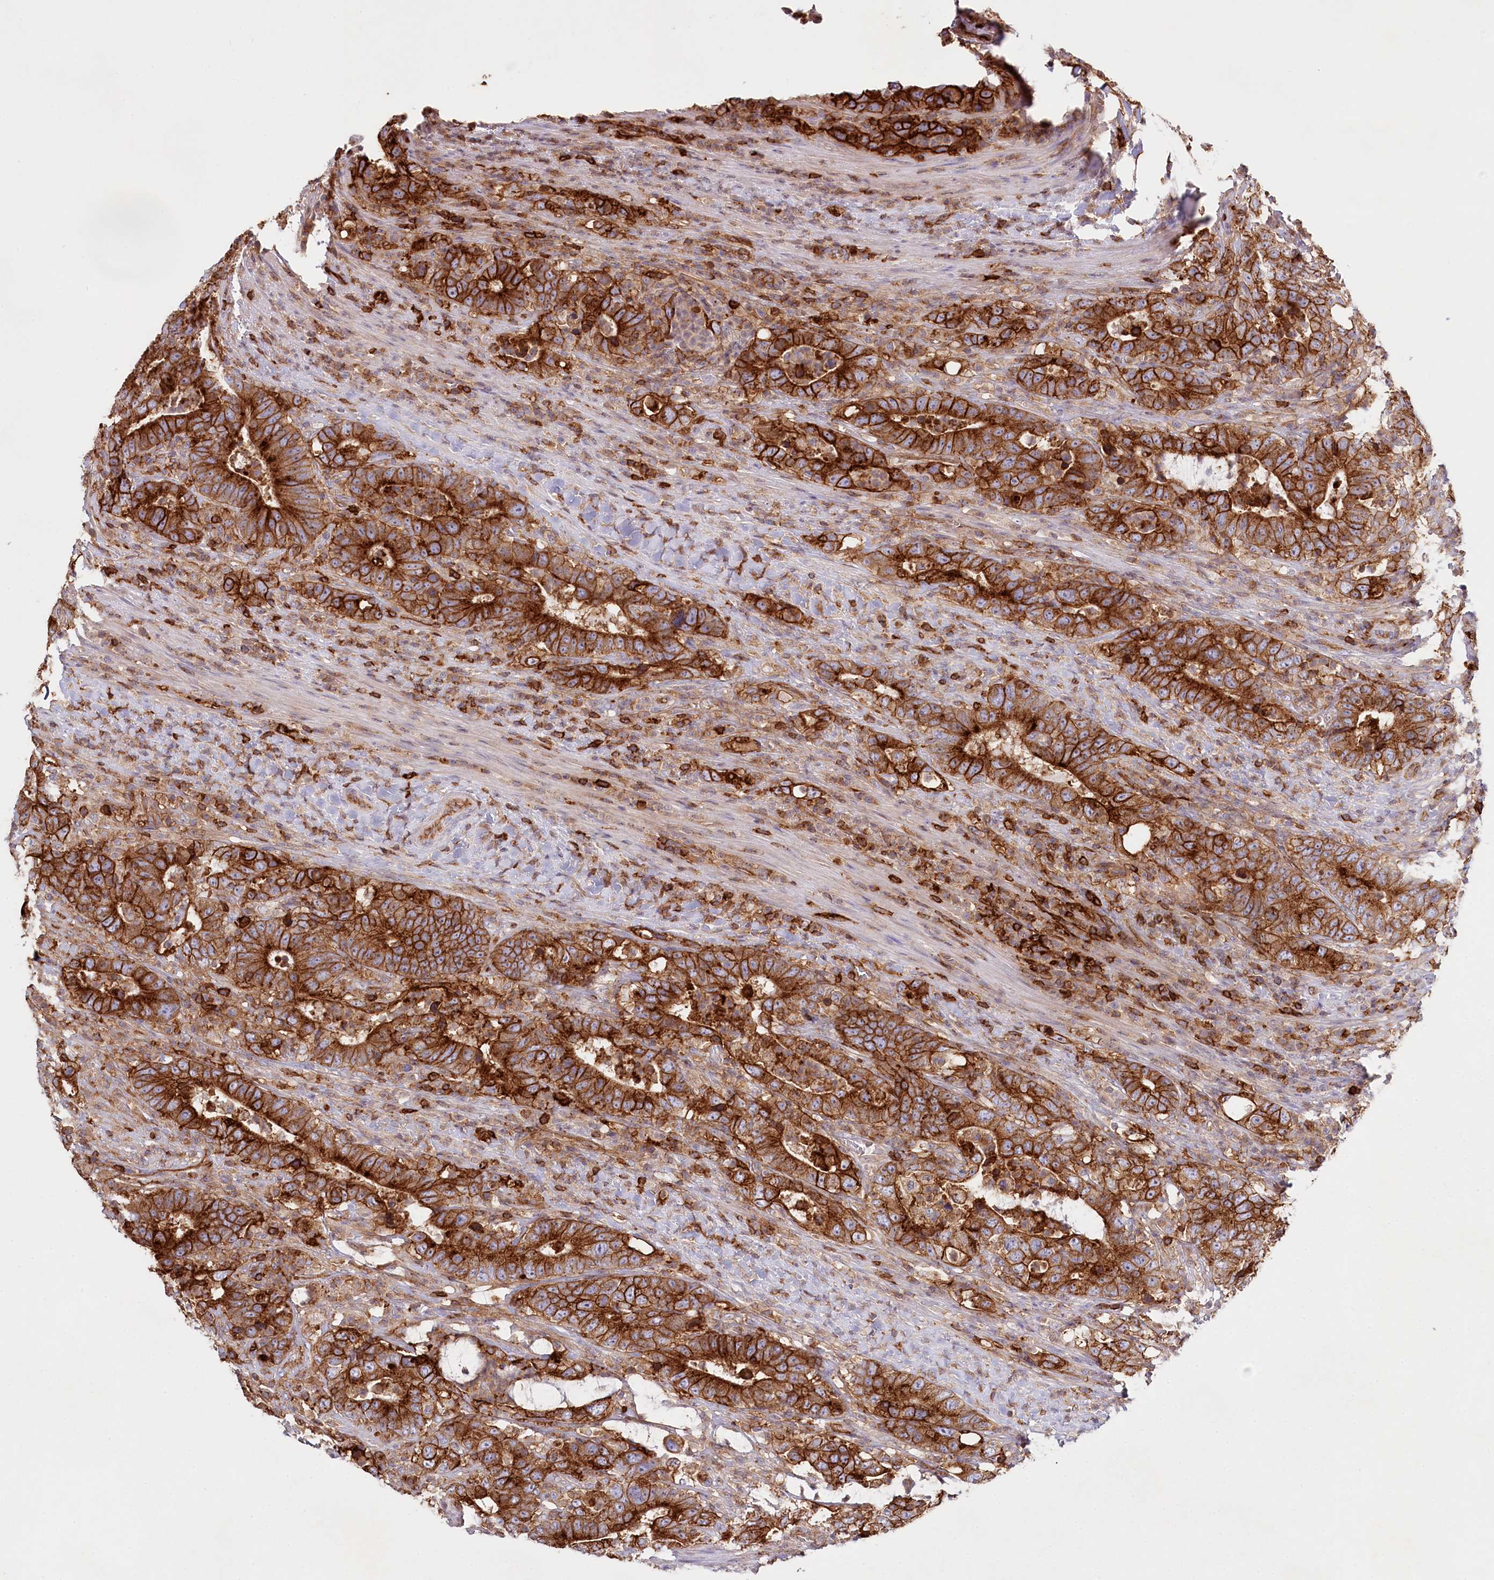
{"staining": {"intensity": "strong", "quantity": ">75%", "location": "cytoplasmic/membranous"}, "tissue": "colorectal cancer", "cell_type": "Tumor cells", "image_type": "cancer", "snomed": [{"axis": "morphology", "description": "Adenocarcinoma, NOS"}, {"axis": "topography", "description": "Colon"}], "caption": "A high amount of strong cytoplasmic/membranous positivity is appreciated in about >75% of tumor cells in colorectal cancer (adenocarcinoma) tissue.", "gene": "RBP5", "patient": {"sex": "female", "age": 75}}